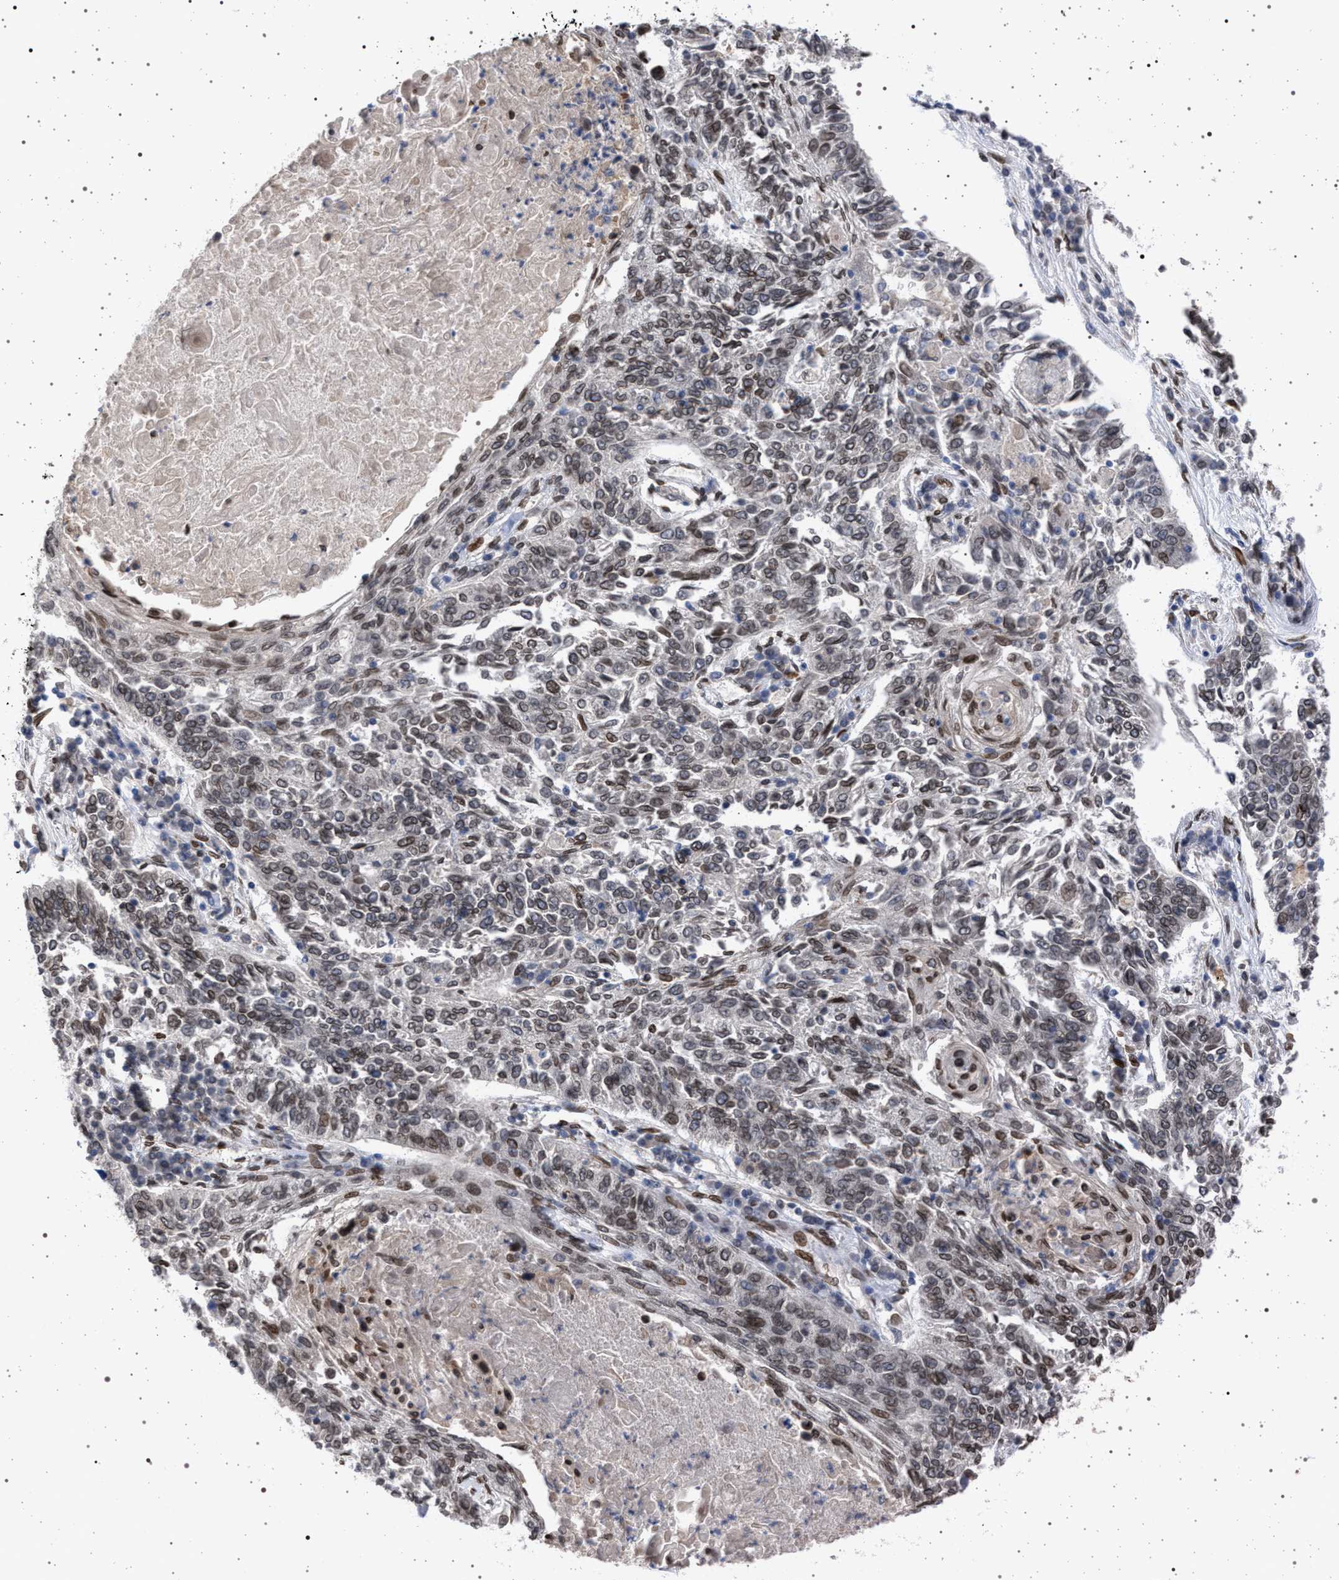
{"staining": {"intensity": "moderate", "quantity": ">75%", "location": "nuclear"}, "tissue": "lung cancer", "cell_type": "Tumor cells", "image_type": "cancer", "snomed": [{"axis": "morphology", "description": "Normal tissue, NOS"}, {"axis": "morphology", "description": "Squamous cell carcinoma, NOS"}, {"axis": "topography", "description": "Cartilage tissue"}, {"axis": "topography", "description": "Bronchus"}, {"axis": "topography", "description": "Lung"}], "caption": "The image displays staining of squamous cell carcinoma (lung), revealing moderate nuclear protein positivity (brown color) within tumor cells.", "gene": "ING2", "patient": {"sex": "female", "age": 49}}